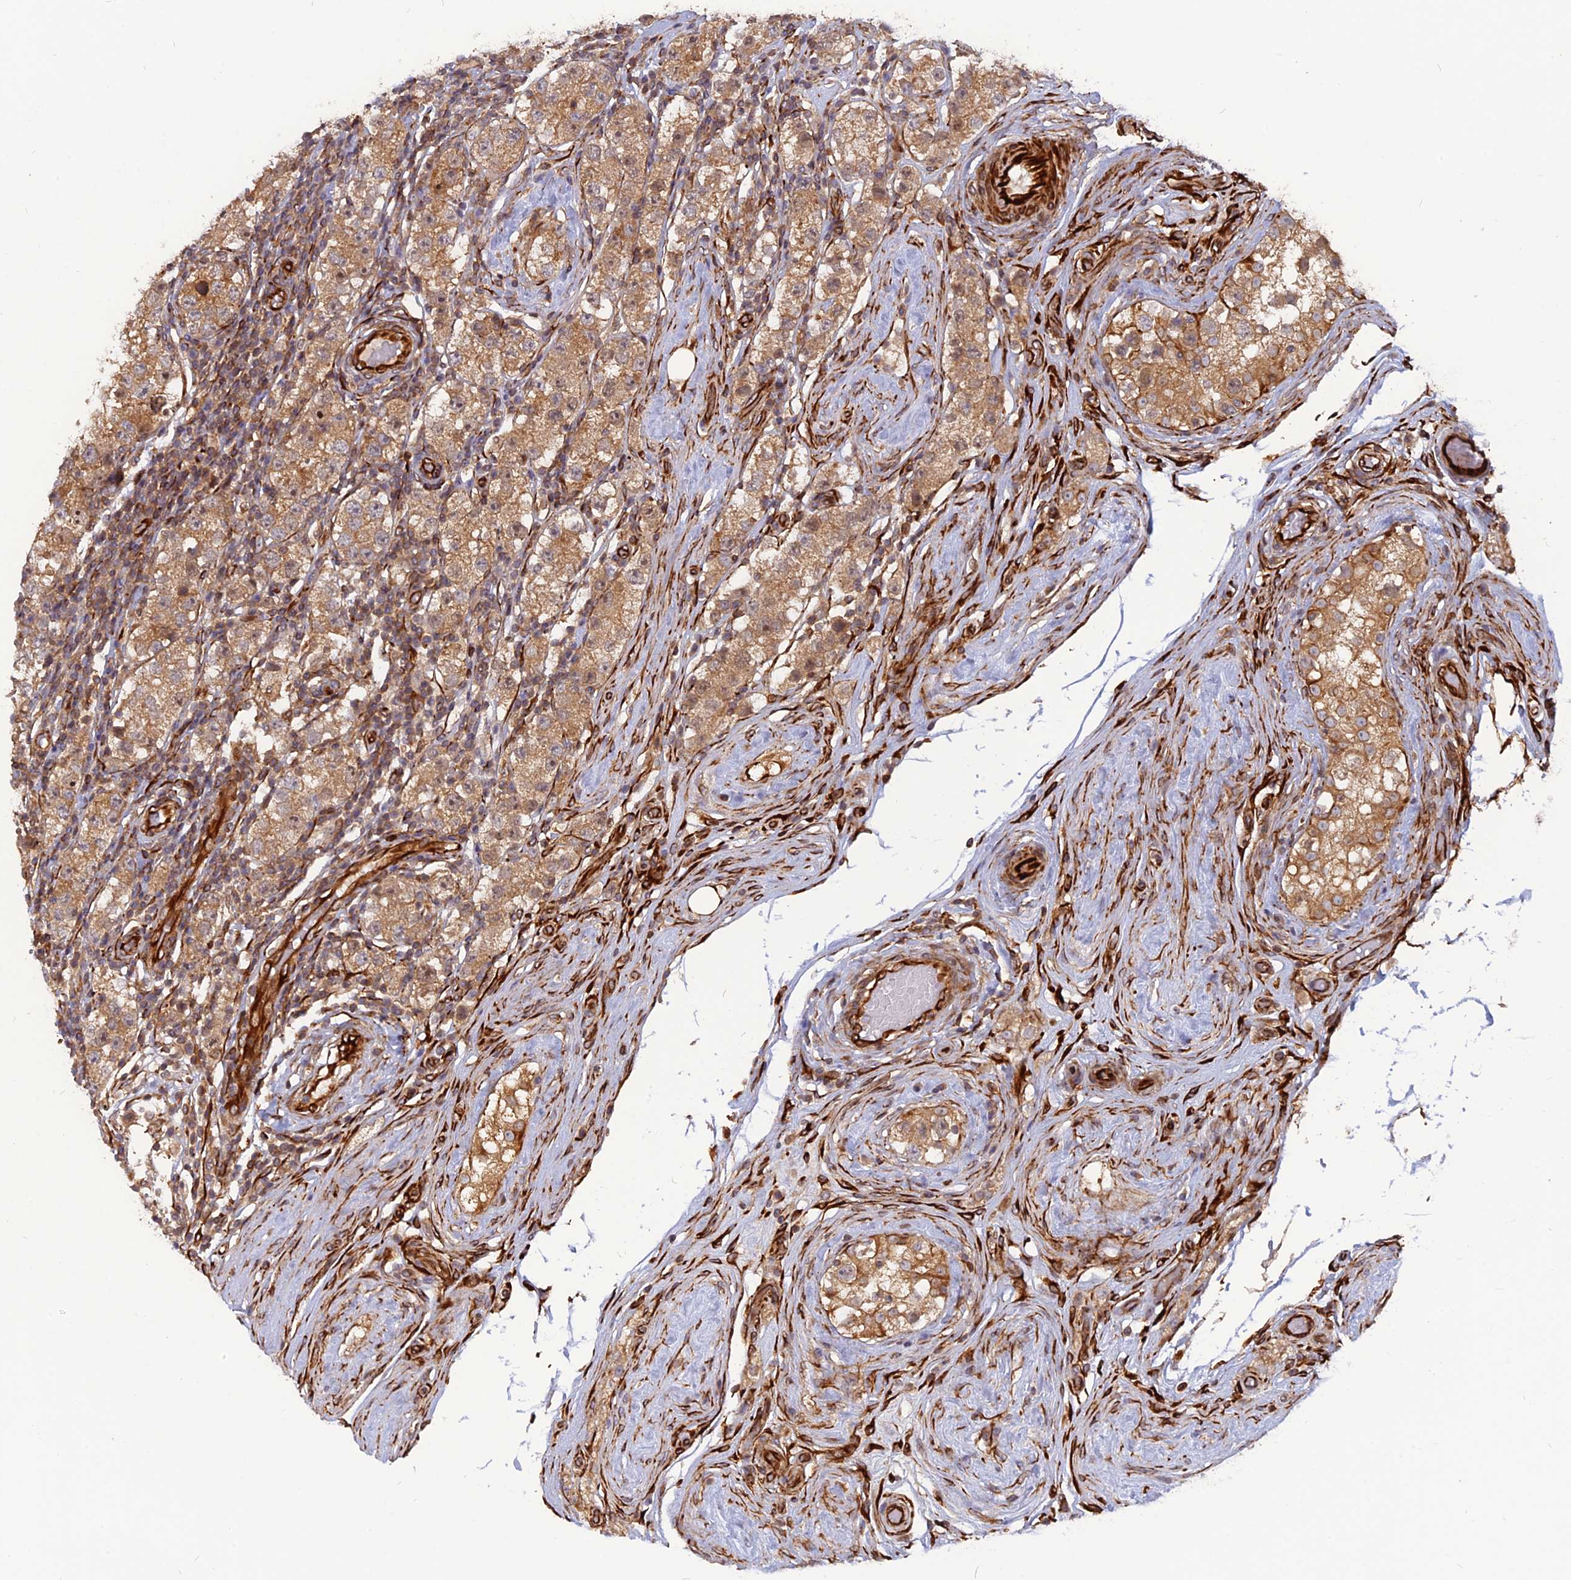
{"staining": {"intensity": "moderate", "quantity": ">75%", "location": "cytoplasmic/membranous"}, "tissue": "testis cancer", "cell_type": "Tumor cells", "image_type": "cancer", "snomed": [{"axis": "morphology", "description": "Seminoma, NOS"}, {"axis": "topography", "description": "Testis"}], "caption": "An immunohistochemistry micrograph of tumor tissue is shown. Protein staining in brown labels moderate cytoplasmic/membranous positivity in testis cancer (seminoma) within tumor cells.", "gene": "PHLDB3", "patient": {"sex": "male", "age": 34}}